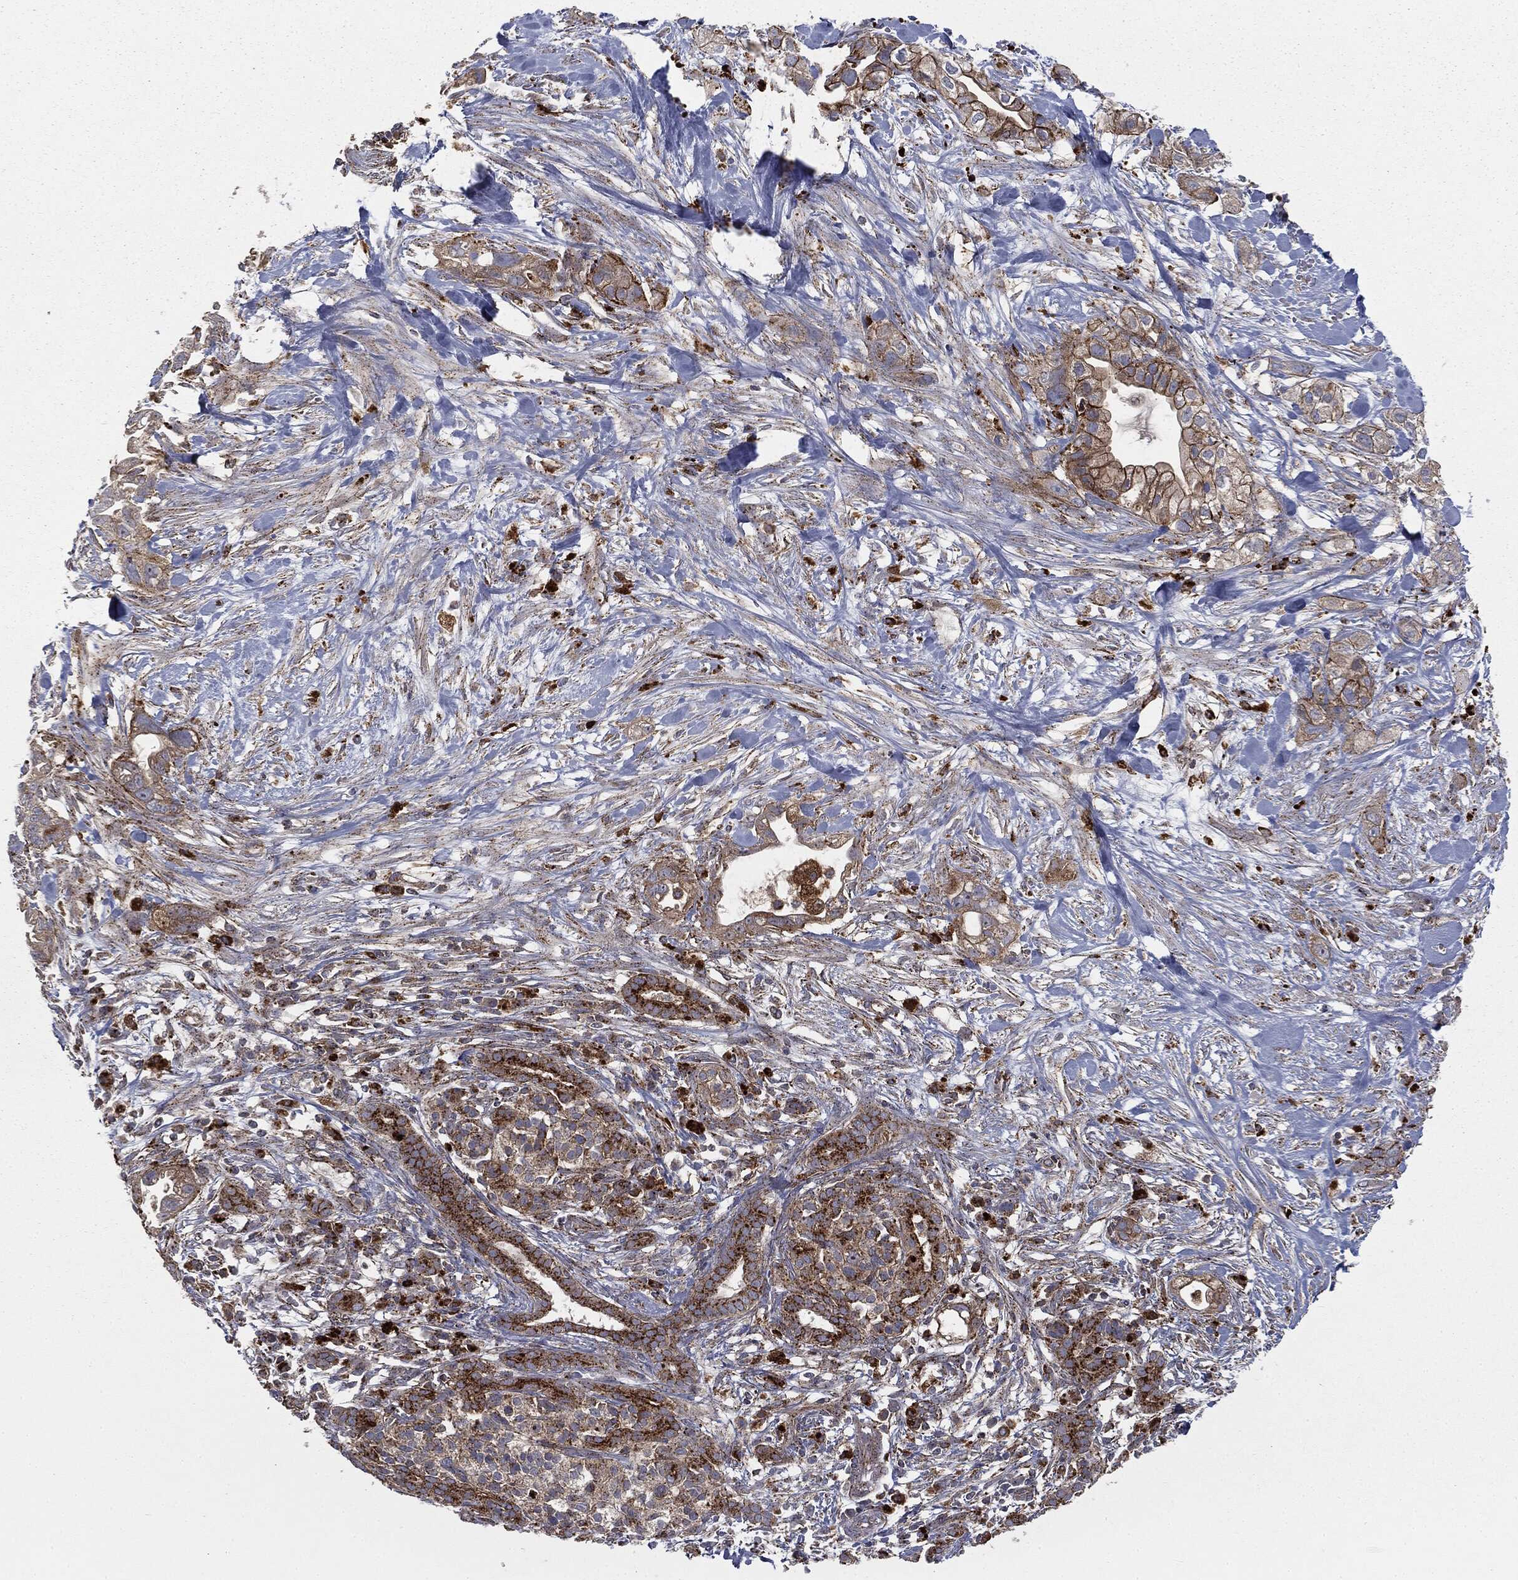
{"staining": {"intensity": "moderate", "quantity": ">75%", "location": "cytoplasmic/membranous"}, "tissue": "pancreatic cancer", "cell_type": "Tumor cells", "image_type": "cancer", "snomed": [{"axis": "morphology", "description": "Adenocarcinoma, NOS"}, {"axis": "topography", "description": "Pancreas"}], "caption": "DAB immunohistochemical staining of pancreatic adenocarcinoma displays moderate cytoplasmic/membranous protein staining in about >75% of tumor cells.", "gene": "CTSA", "patient": {"sex": "male", "age": 44}}